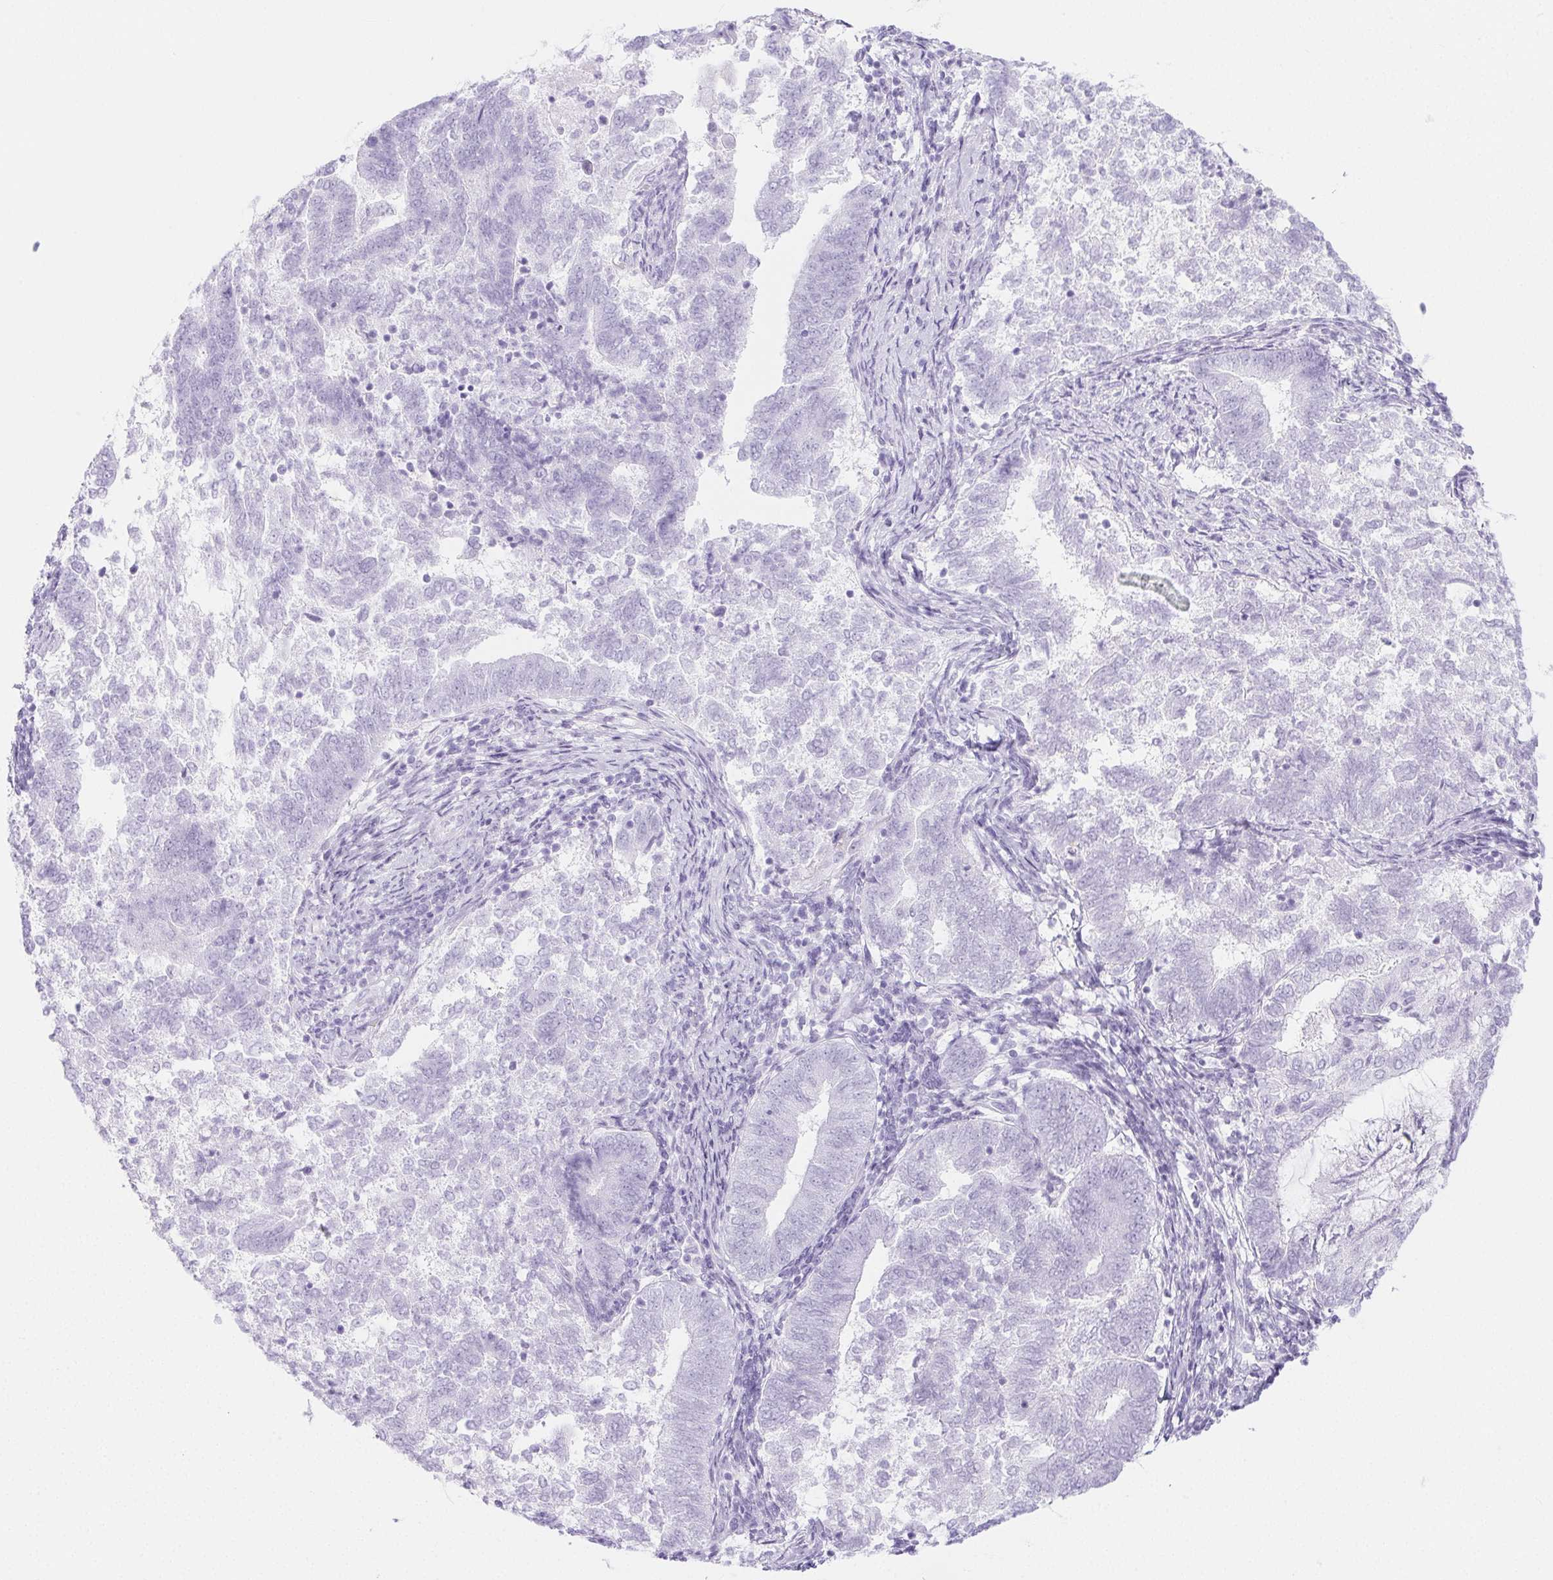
{"staining": {"intensity": "negative", "quantity": "none", "location": "none"}, "tissue": "endometrial cancer", "cell_type": "Tumor cells", "image_type": "cancer", "snomed": [{"axis": "morphology", "description": "Adenocarcinoma, NOS"}, {"axis": "topography", "description": "Endometrium"}], "caption": "This micrograph is of adenocarcinoma (endometrial) stained with IHC to label a protein in brown with the nuclei are counter-stained blue. There is no staining in tumor cells.", "gene": "PI3", "patient": {"sex": "female", "age": 65}}